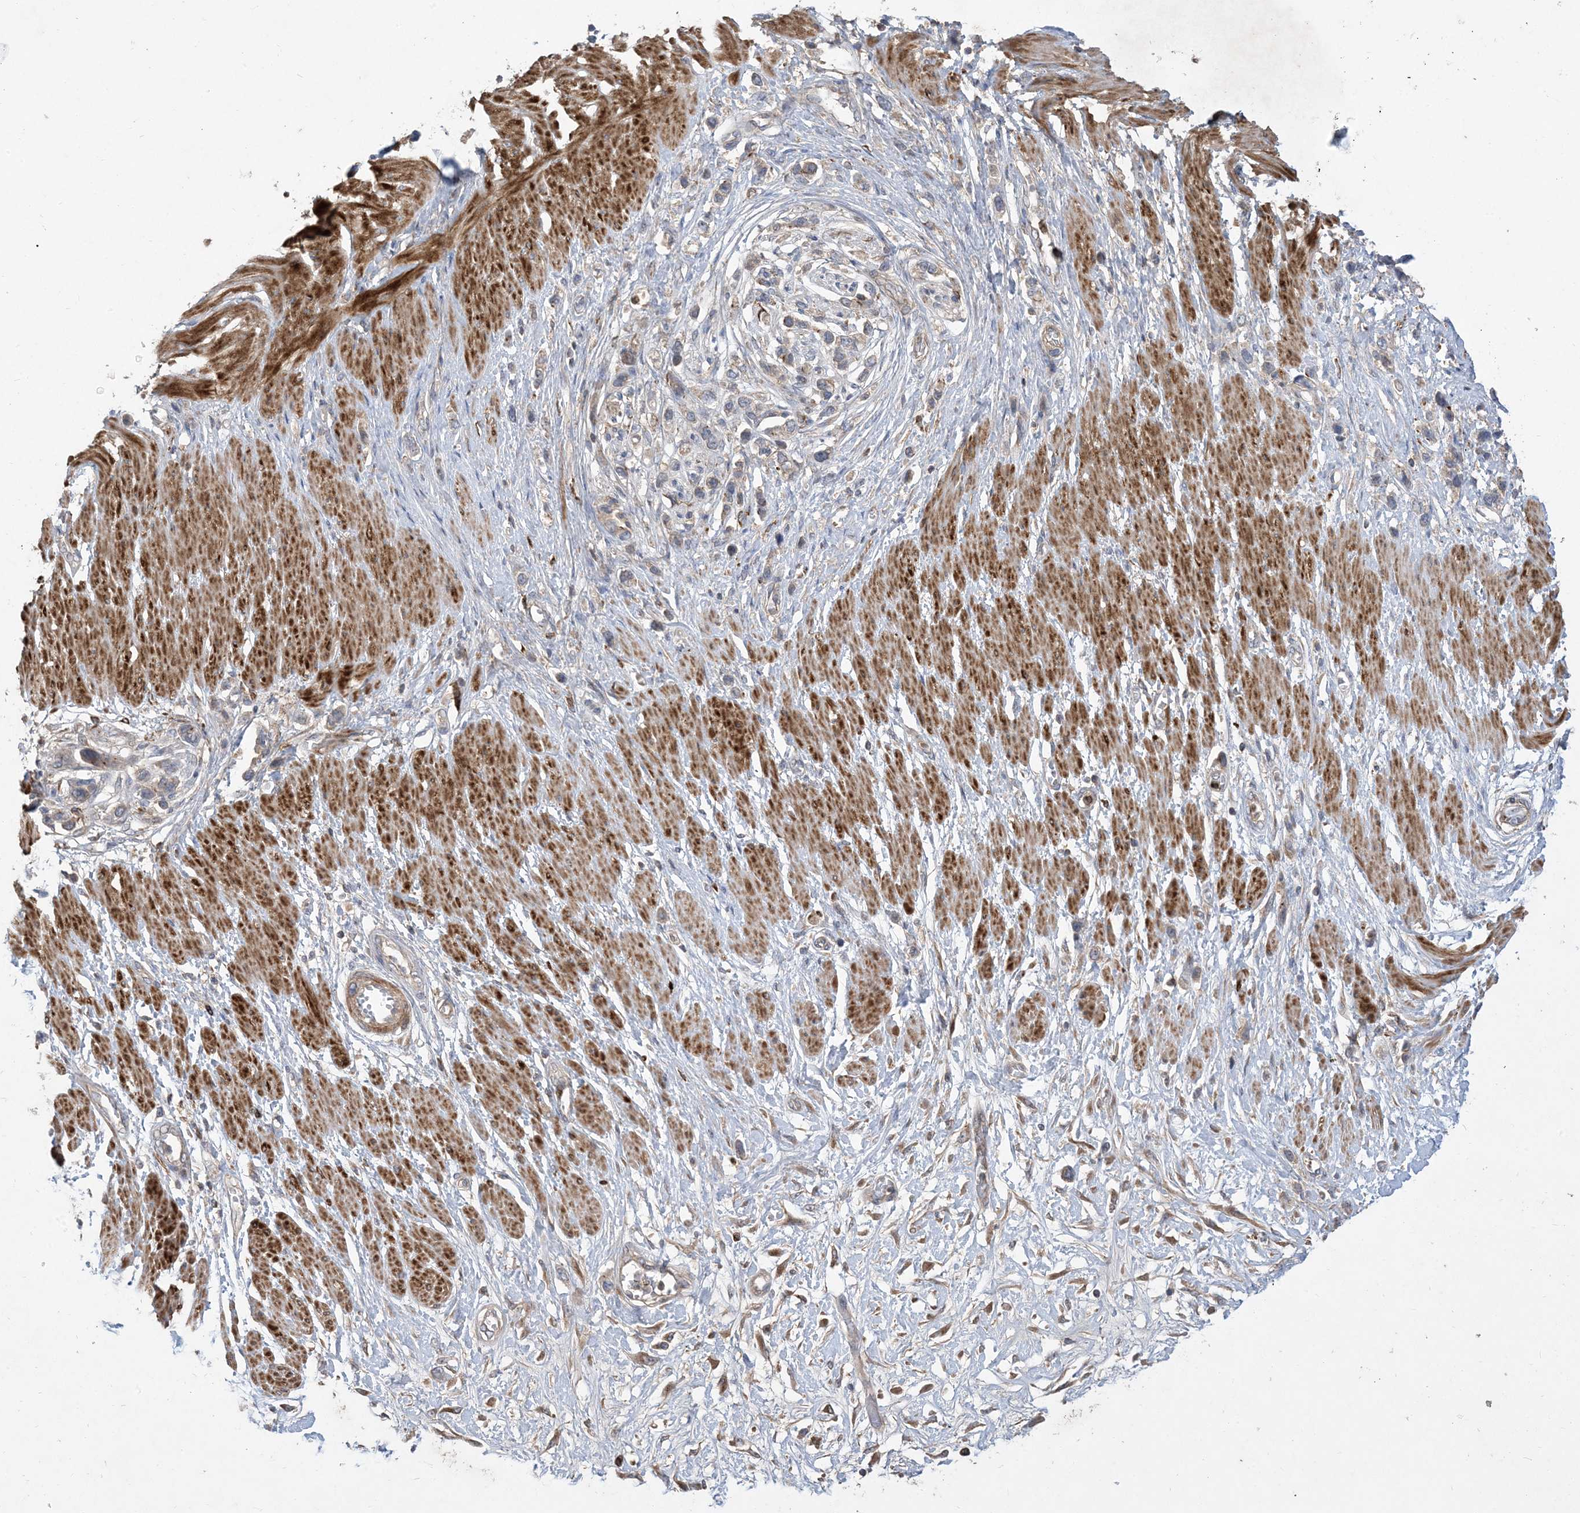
{"staining": {"intensity": "weak", "quantity": "<25%", "location": "cytoplasmic/membranous"}, "tissue": "stomach cancer", "cell_type": "Tumor cells", "image_type": "cancer", "snomed": [{"axis": "morphology", "description": "Normal tissue, NOS"}, {"axis": "morphology", "description": "Adenocarcinoma, NOS"}, {"axis": "topography", "description": "Stomach, upper"}, {"axis": "topography", "description": "Stomach"}], "caption": "This photomicrograph is of adenocarcinoma (stomach) stained with IHC to label a protein in brown with the nuclei are counter-stained blue. There is no expression in tumor cells.", "gene": "MASP2", "patient": {"sex": "female", "age": 65}}